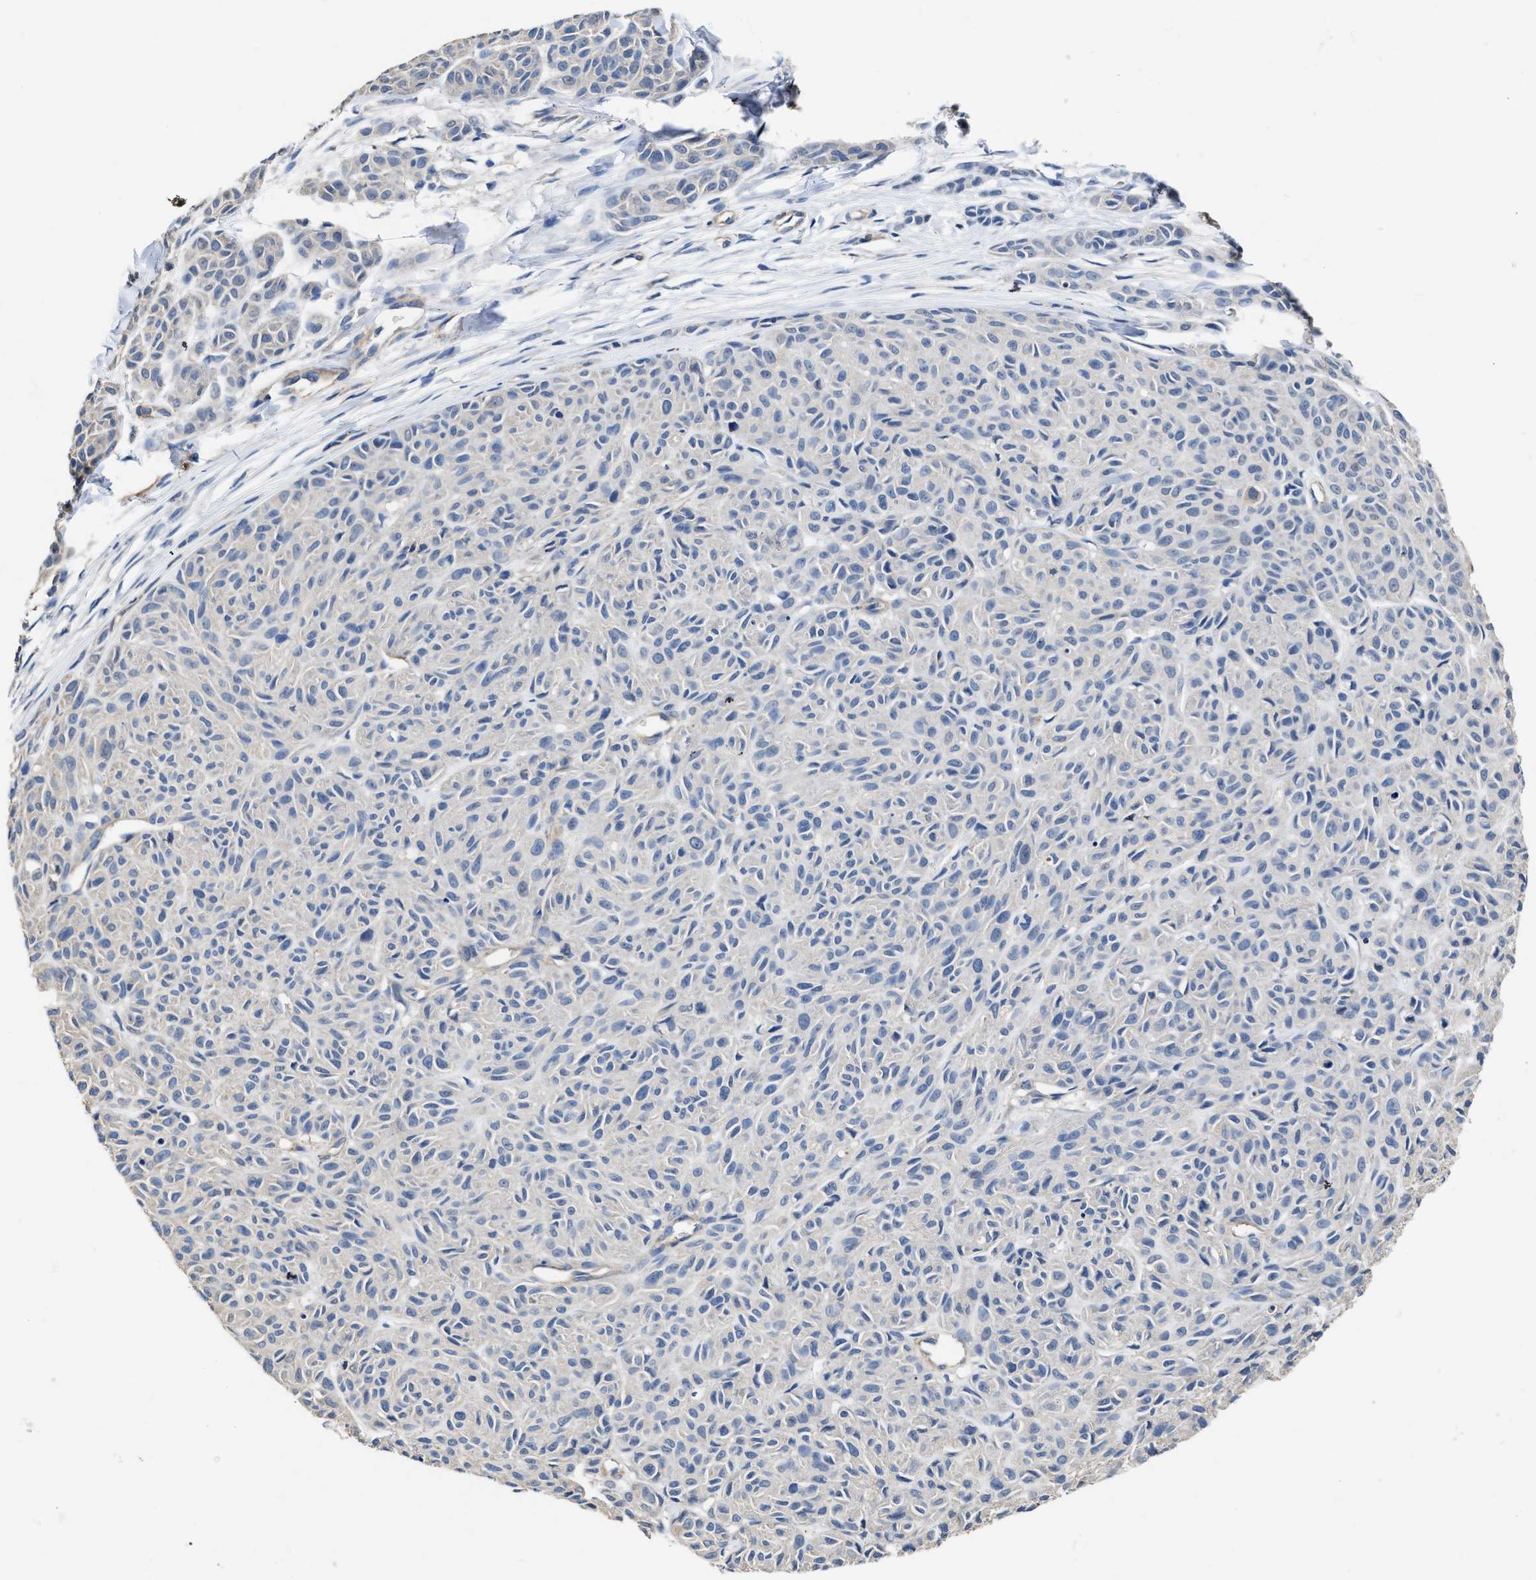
{"staining": {"intensity": "negative", "quantity": "none", "location": "none"}, "tissue": "melanoma", "cell_type": "Tumor cells", "image_type": "cancer", "snomed": [{"axis": "morphology", "description": "Malignant melanoma, NOS"}, {"axis": "topography", "description": "Skin"}], "caption": "Tumor cells are negative for protein expression in human melanoma.", "gene": "C22orf42", "patient": {"sex": "male", "age": 62}}